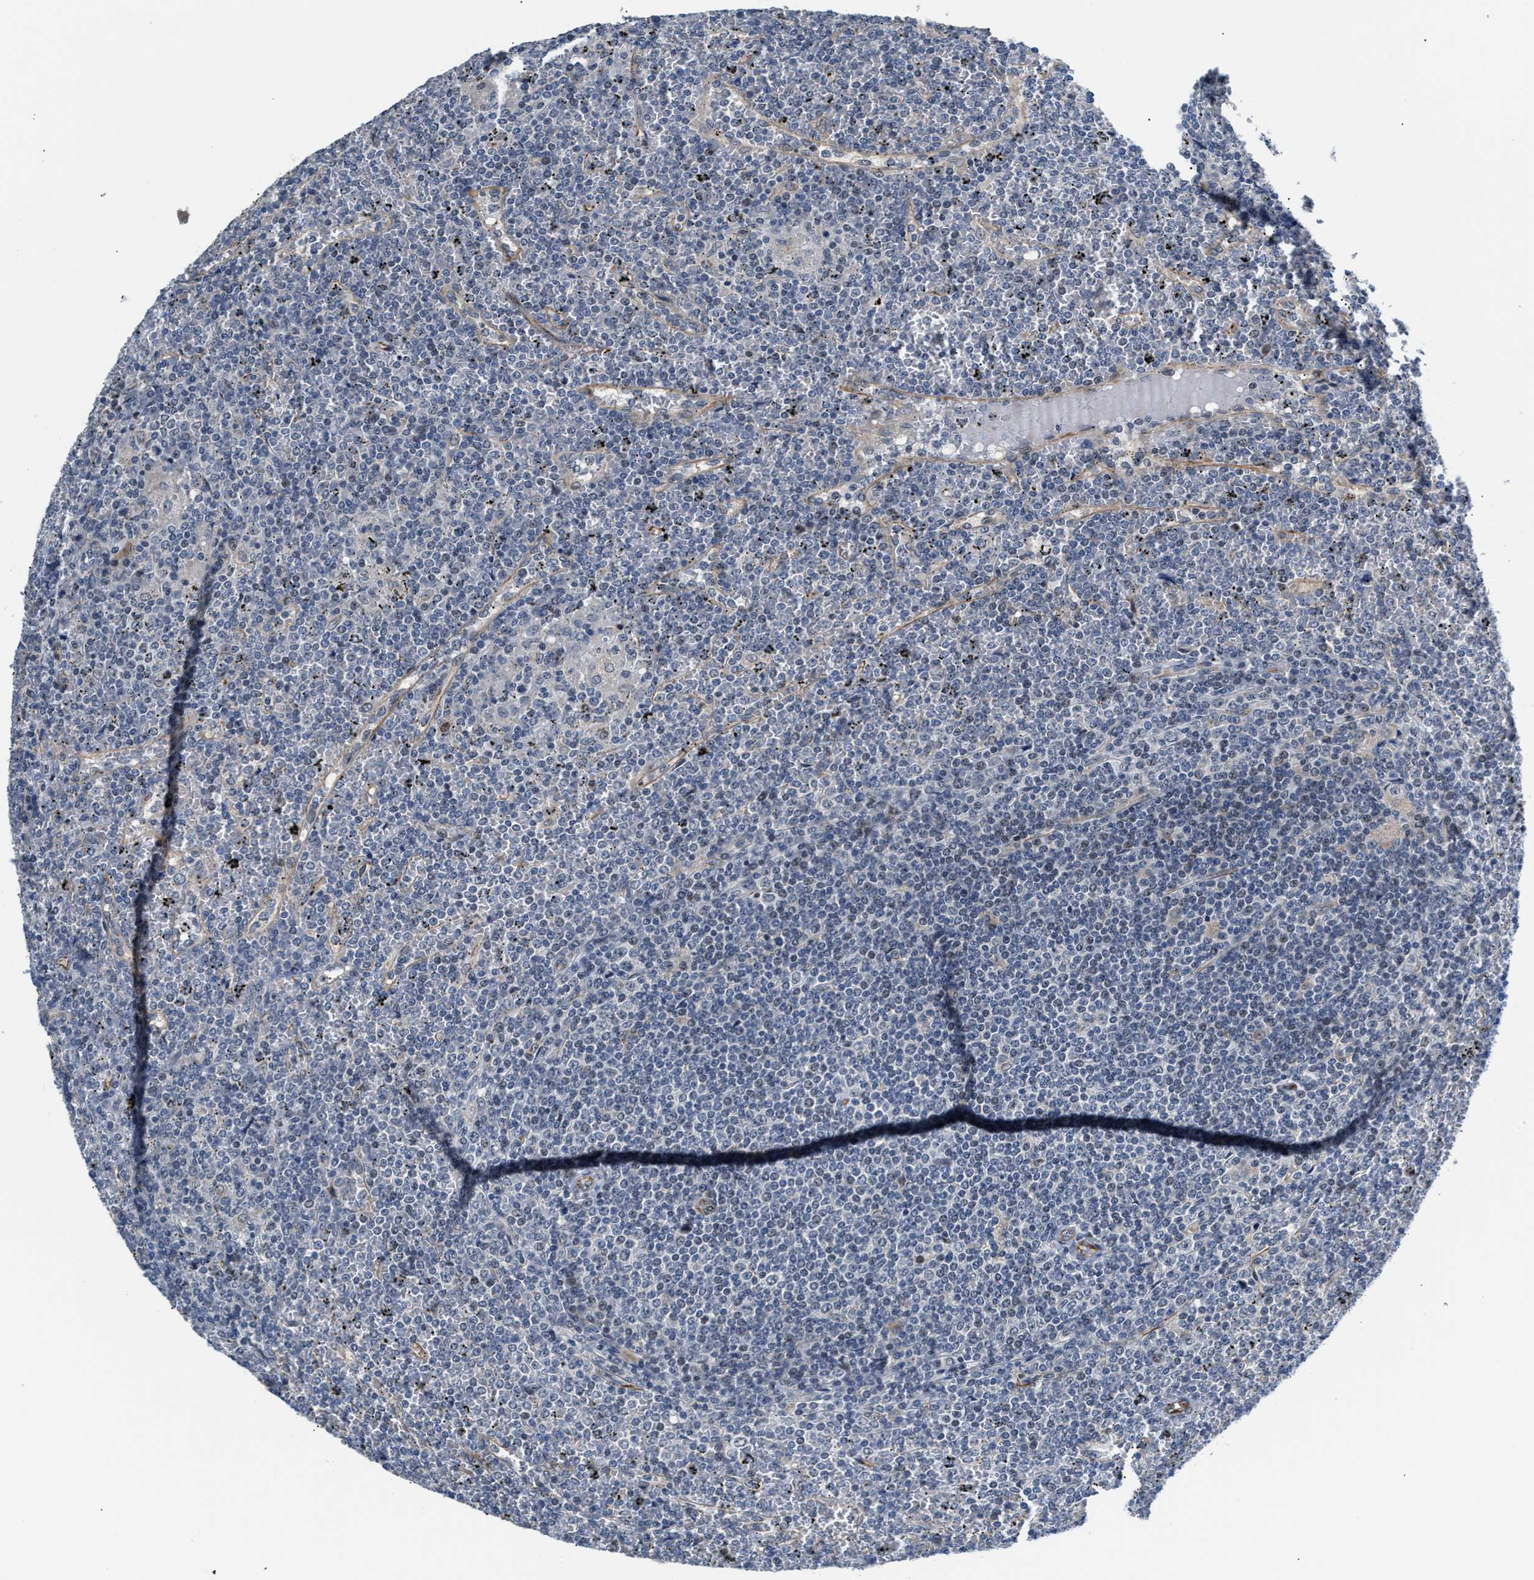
{"staining": {"intensity": "negative", "quantity": "none", "location": "none"}, "tissue": "lymphoma", "cell_type": "Tumor cells", "image_type": "cancer", "snomed": [{"axis": "morphology", "description": "Malignant lymphoma, non-Hodgkin's type, Low grade"}, {"axis": "topography", "description": "Spleen"}], "caption": "This histopathology image is of malignant lymphoma, non-Hodgkin's type (low-grade) stained with immunohistochemistry to label a protein in brown with the nuclei are counter-stained blue. There is no expression in tumor cells.", "gene": "PPM1H", "patient": {"sex": "female", "age": 19}}